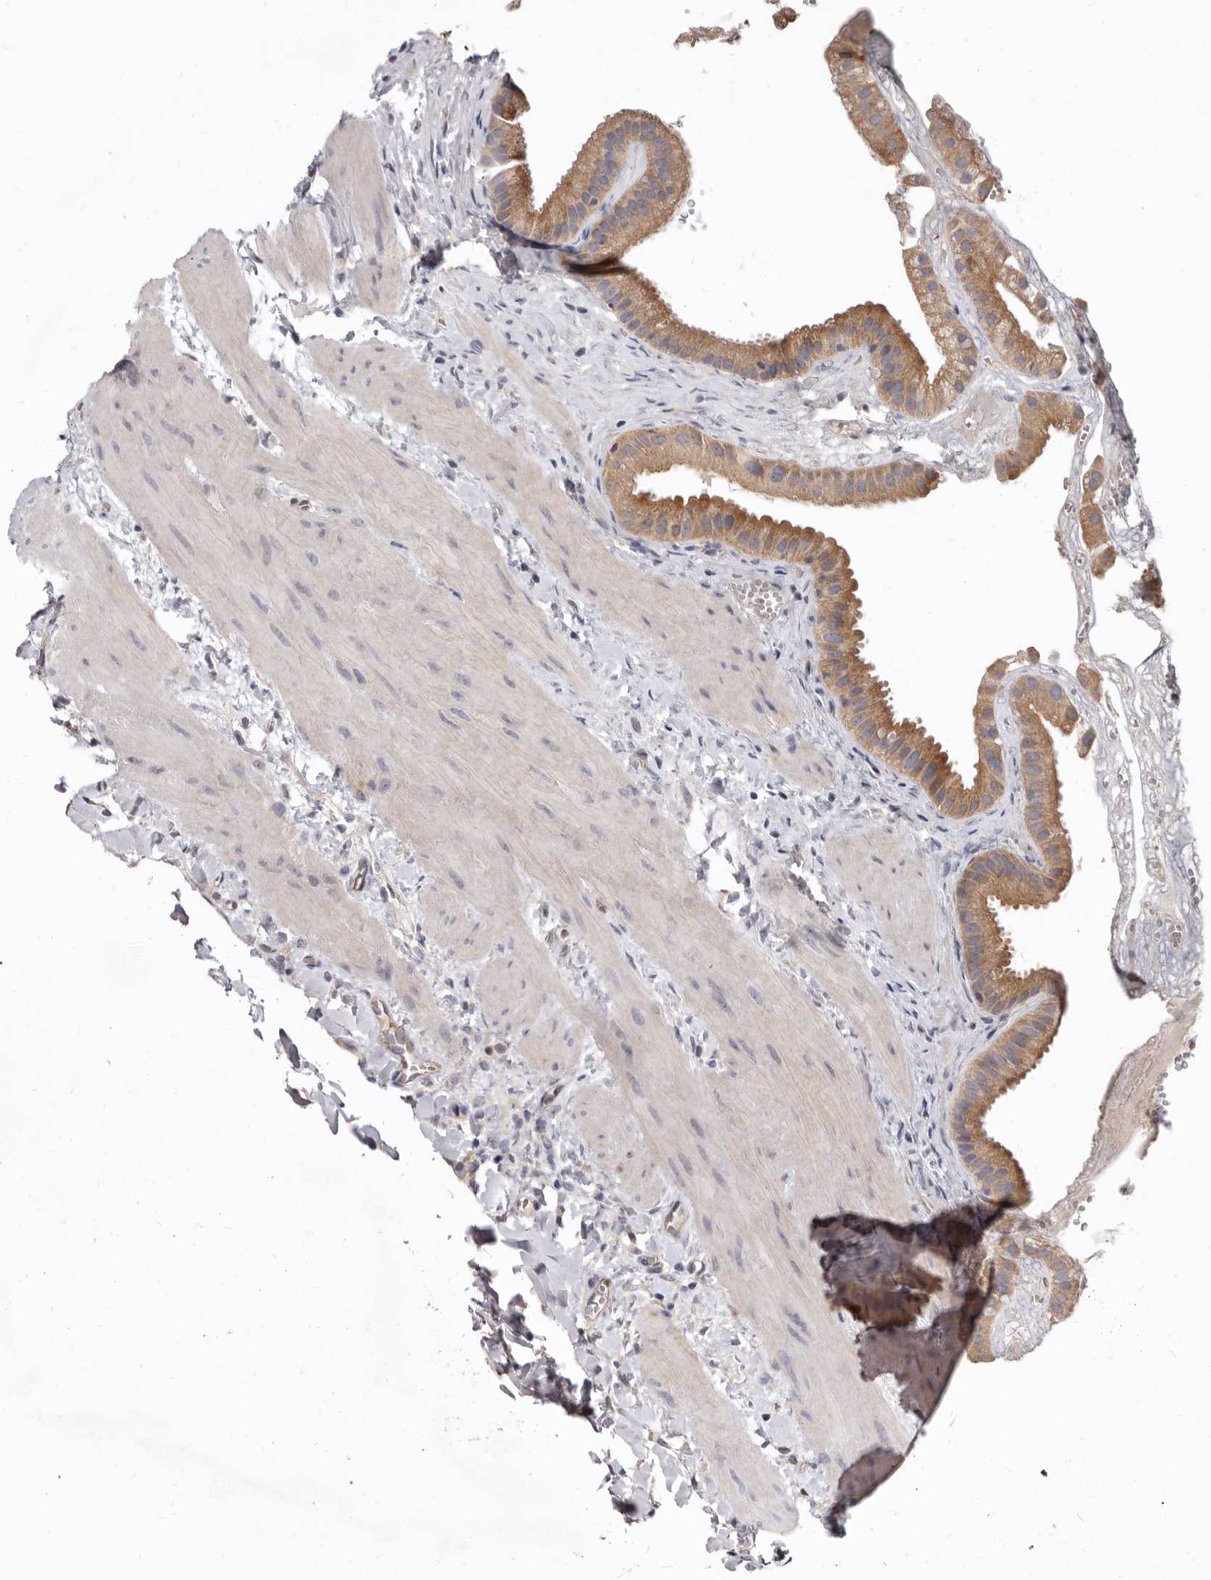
{"staining": {"intensity": "moderate", "quantity": ">75%", "location": "cytoplasmic/membranous"}, "tissue": "gallbladder", "cell_type": "Glandular cells", "image_type": "normal", "snomed": [{"axis": "morphology", "description": "Normal tissue, NOS"}, {"axis": "topography", "description": "Gallbladder"}], "caption": "IHC staining of normal gallbladder, which reveals medium levels of moderate cytoplasmic/membranous expression in about >75% of glandular cells indicating moderate cytoplasmic/membranous protein expression. The staining was performed using DAB (brown) for protein detection and nuclei were counterstained in hematoxylin (blue).", "gene": "FMO2", "patient": {"sex": "male", "age": 55}}